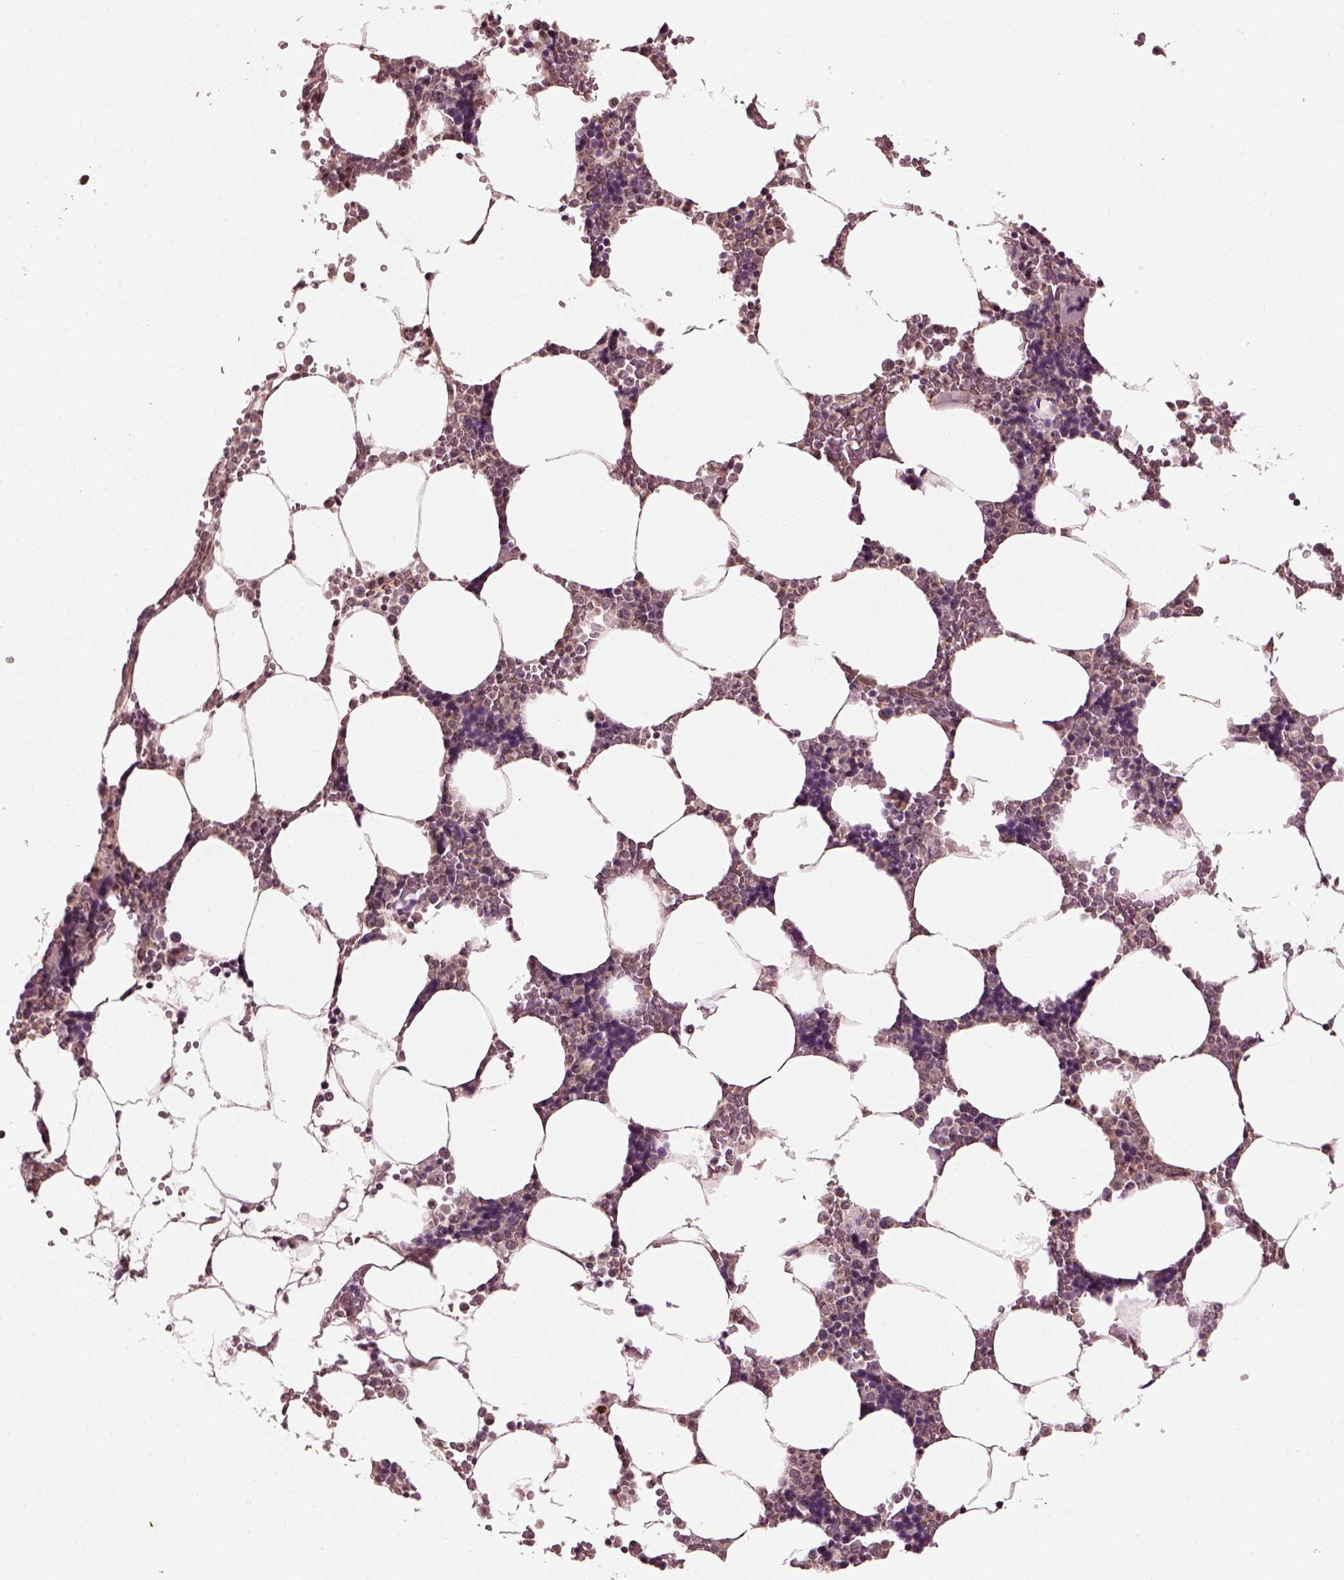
{"staining": {"intensity": "weak", "quantity": "<25%", "location": "cytoplasmic/membranous"}, "tissue": "bone marrow", "cell_type": "Hematopoietic cells", "image_type": "normal", "snomed": [{"axis": "morphology", "description": "Normal tissue, NOS"}, {"axis": "topography", "description": "Bone marrow"}], "caption": "This is an IHC photomicrograph of normal human bone marrow. There is no staining in hematopoietic cells.", "gene": "GNRH1", "patient": {"sex": "female", "age": 52}}